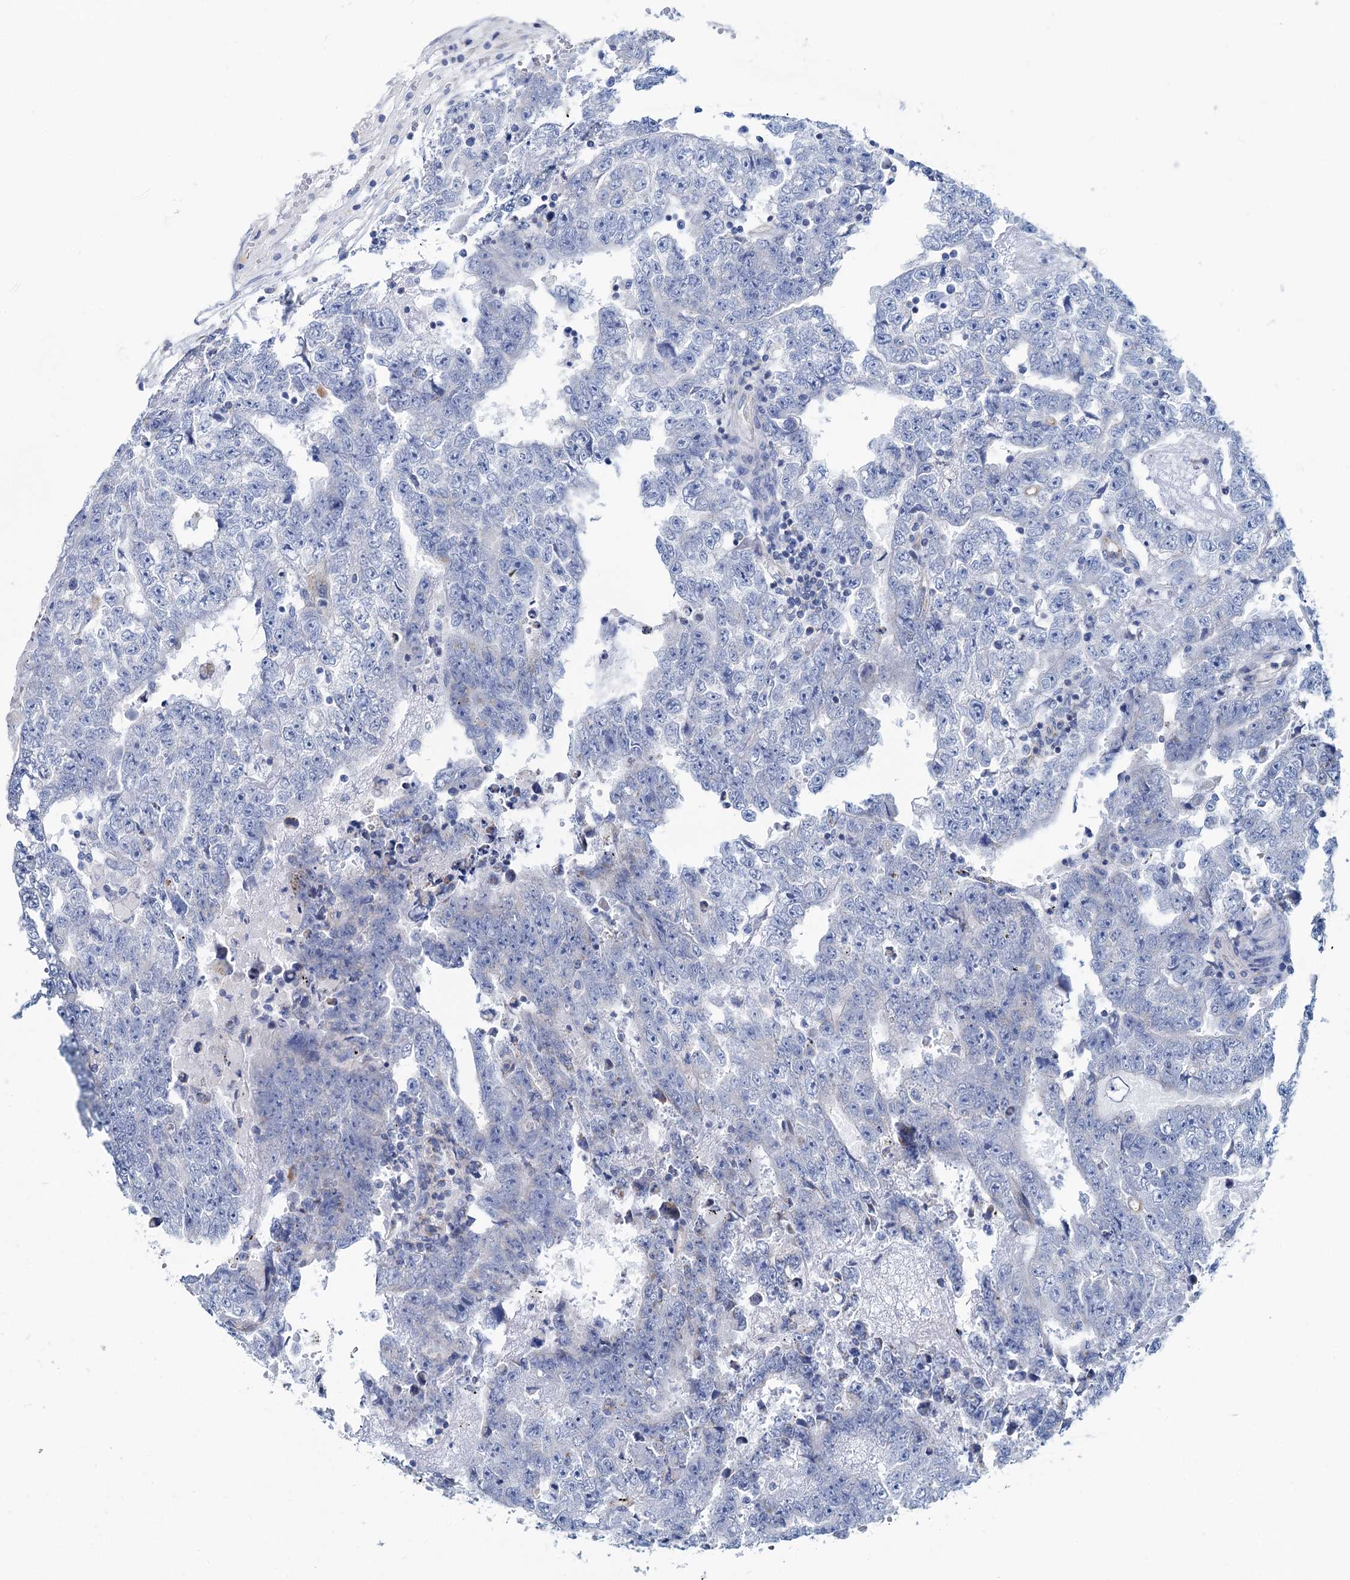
{"staining": {"intensity": "negative", "quantity": "none", "location": "none"}, "tissue": "testis cancer", "cell_type": "Tumor cells", "image_type": "cancer", "snomed": [{"axis": "morphology", "description": "Carcinoma, Embryonal, NOS"}, {"axis": "topography", "description": "Testis"}], "caption": "There is no significant staining in tumor cells of embryonal carcinoma (testis).", "gene": "SLC1A3", "patient": {"sex": "male", "age": 25}}